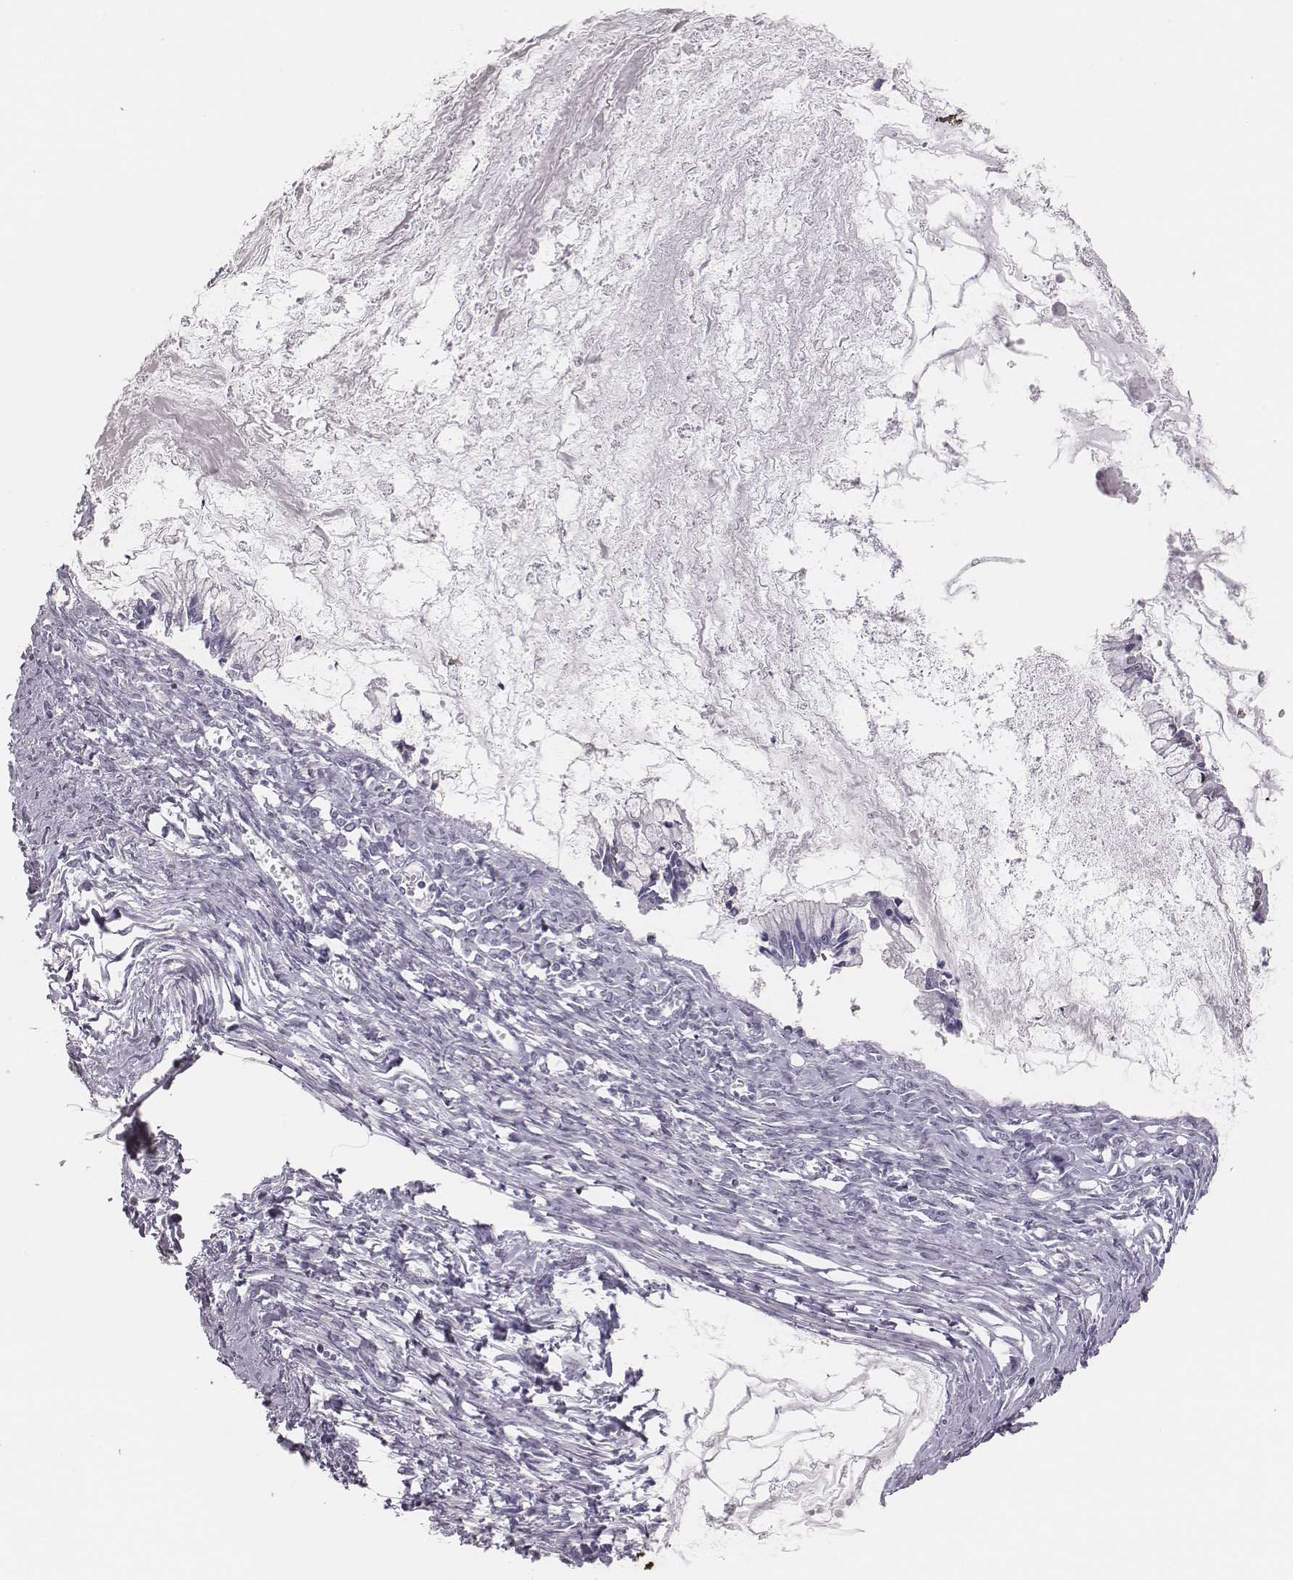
{"staining": {"intensity": "negative", "quantity": "none", "location": "none"}, "tissue": "ovarian cancer", "cell_type": "Tumor cells", "image_type": "cancer", "snomed": [{"axis": "morphology", "description": "Cystadenocarcinoma, mucinous, NOS"}, {"axis": "topography", "description": "Ovary"}], "caption": "IHC histopathology image of neoplastic tissue: human ovarian mucinous cystadenocarcinoma stained with DAB exhibits no significant protein positivity in tumor cells.", "gene": "ADGRF4", "patient": {"sex": "female", "age": 67}}